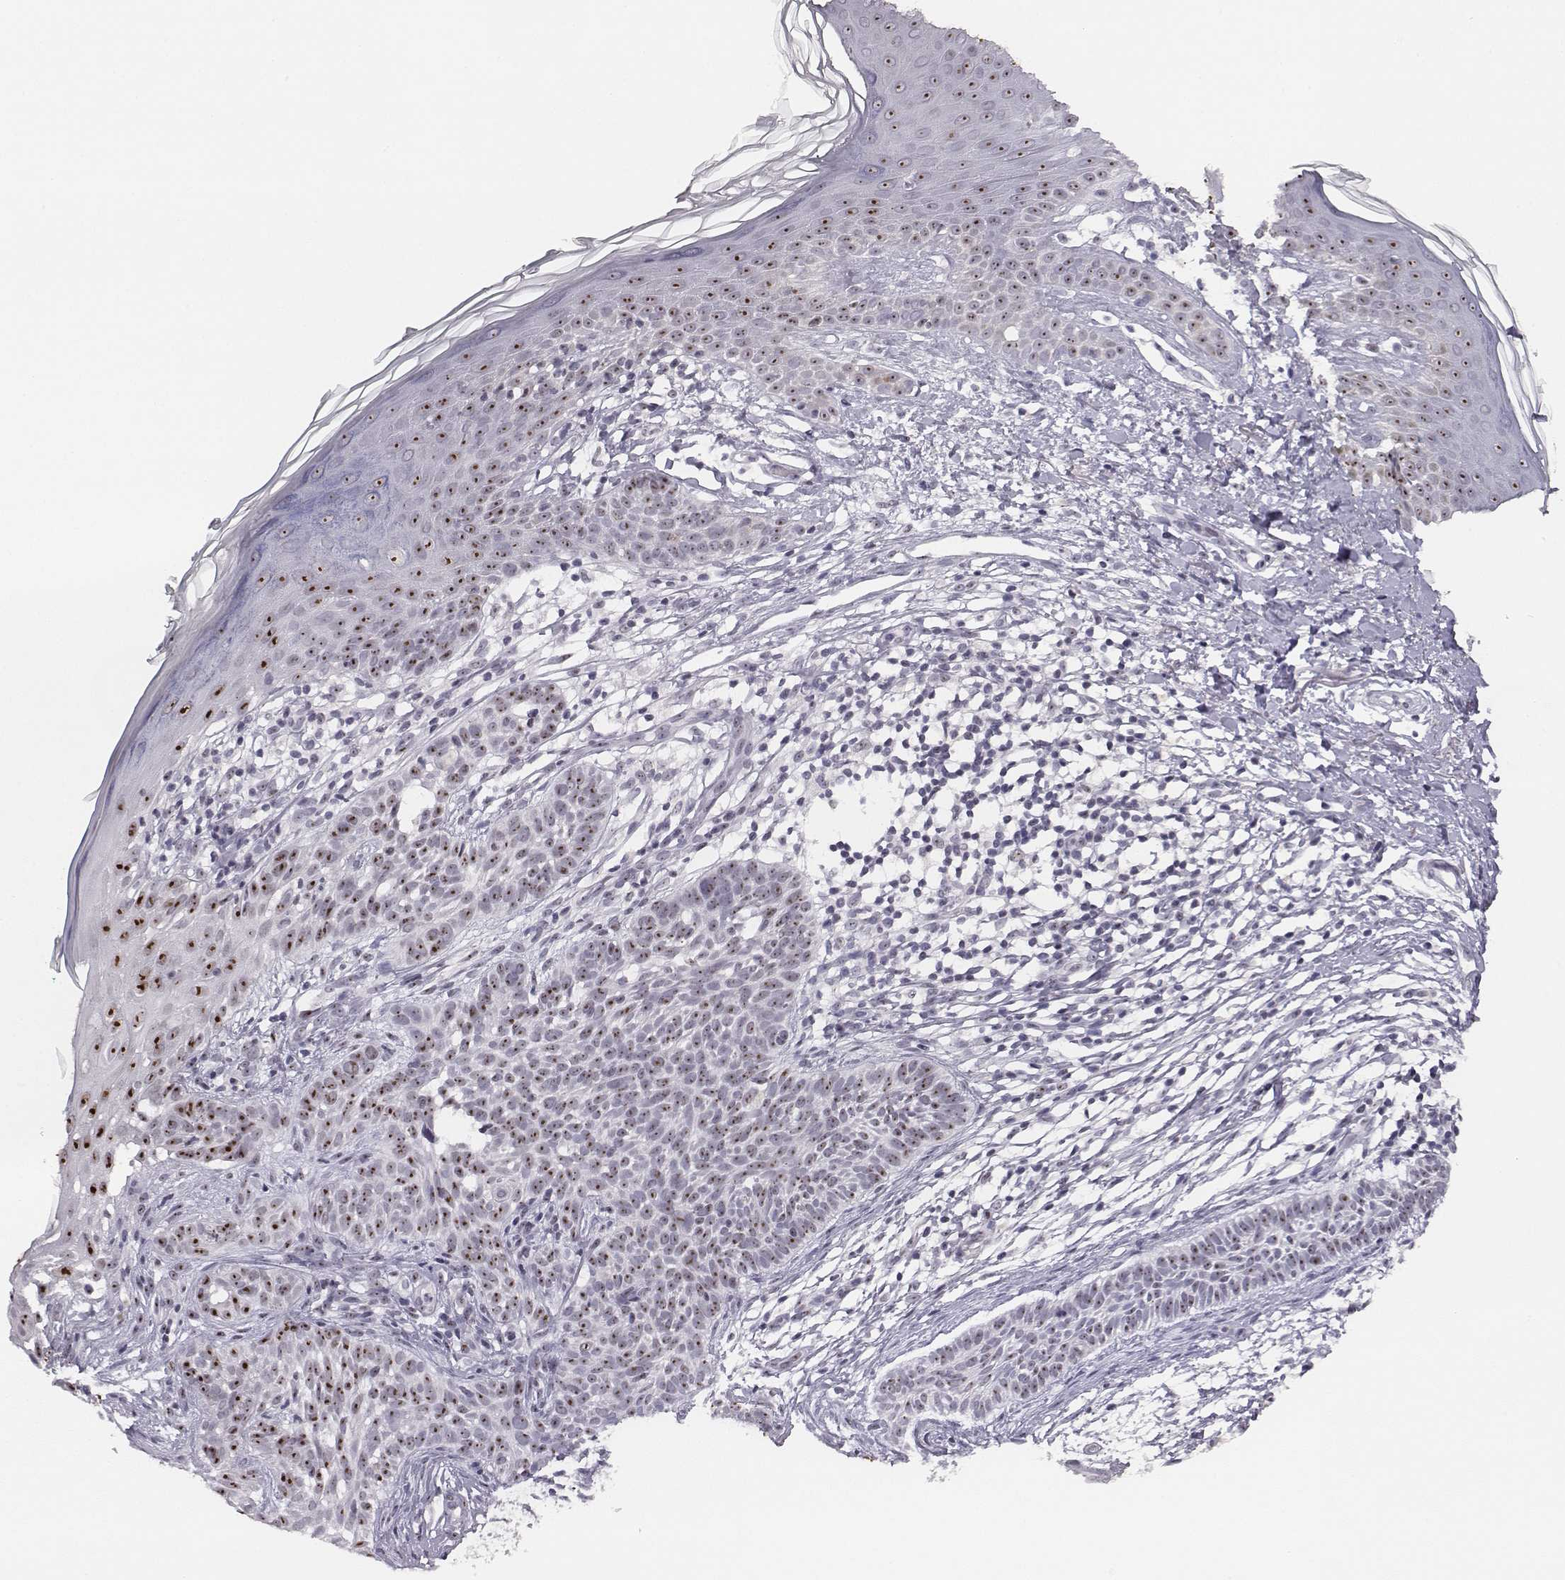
{"staining": {"intensity": "strong", "quantity": ">75%", "location": "nuclear"}, "tissue": "skin cancer", "cell_type": "Tumor cells", "image_type": "cancer", "snomed": [{"axis": "morphology", "description": "Basal cell carcinoma"}, {"axis": "topography", "description": "Skin"}], "caption": "Tumor cells exhibit high levels of strong nuclear positivity in about >75% of cells in human skin cancer (basal cell carcinoma).", "gene": "NIFK", "patient": {"sex": "male", "age": 85}}